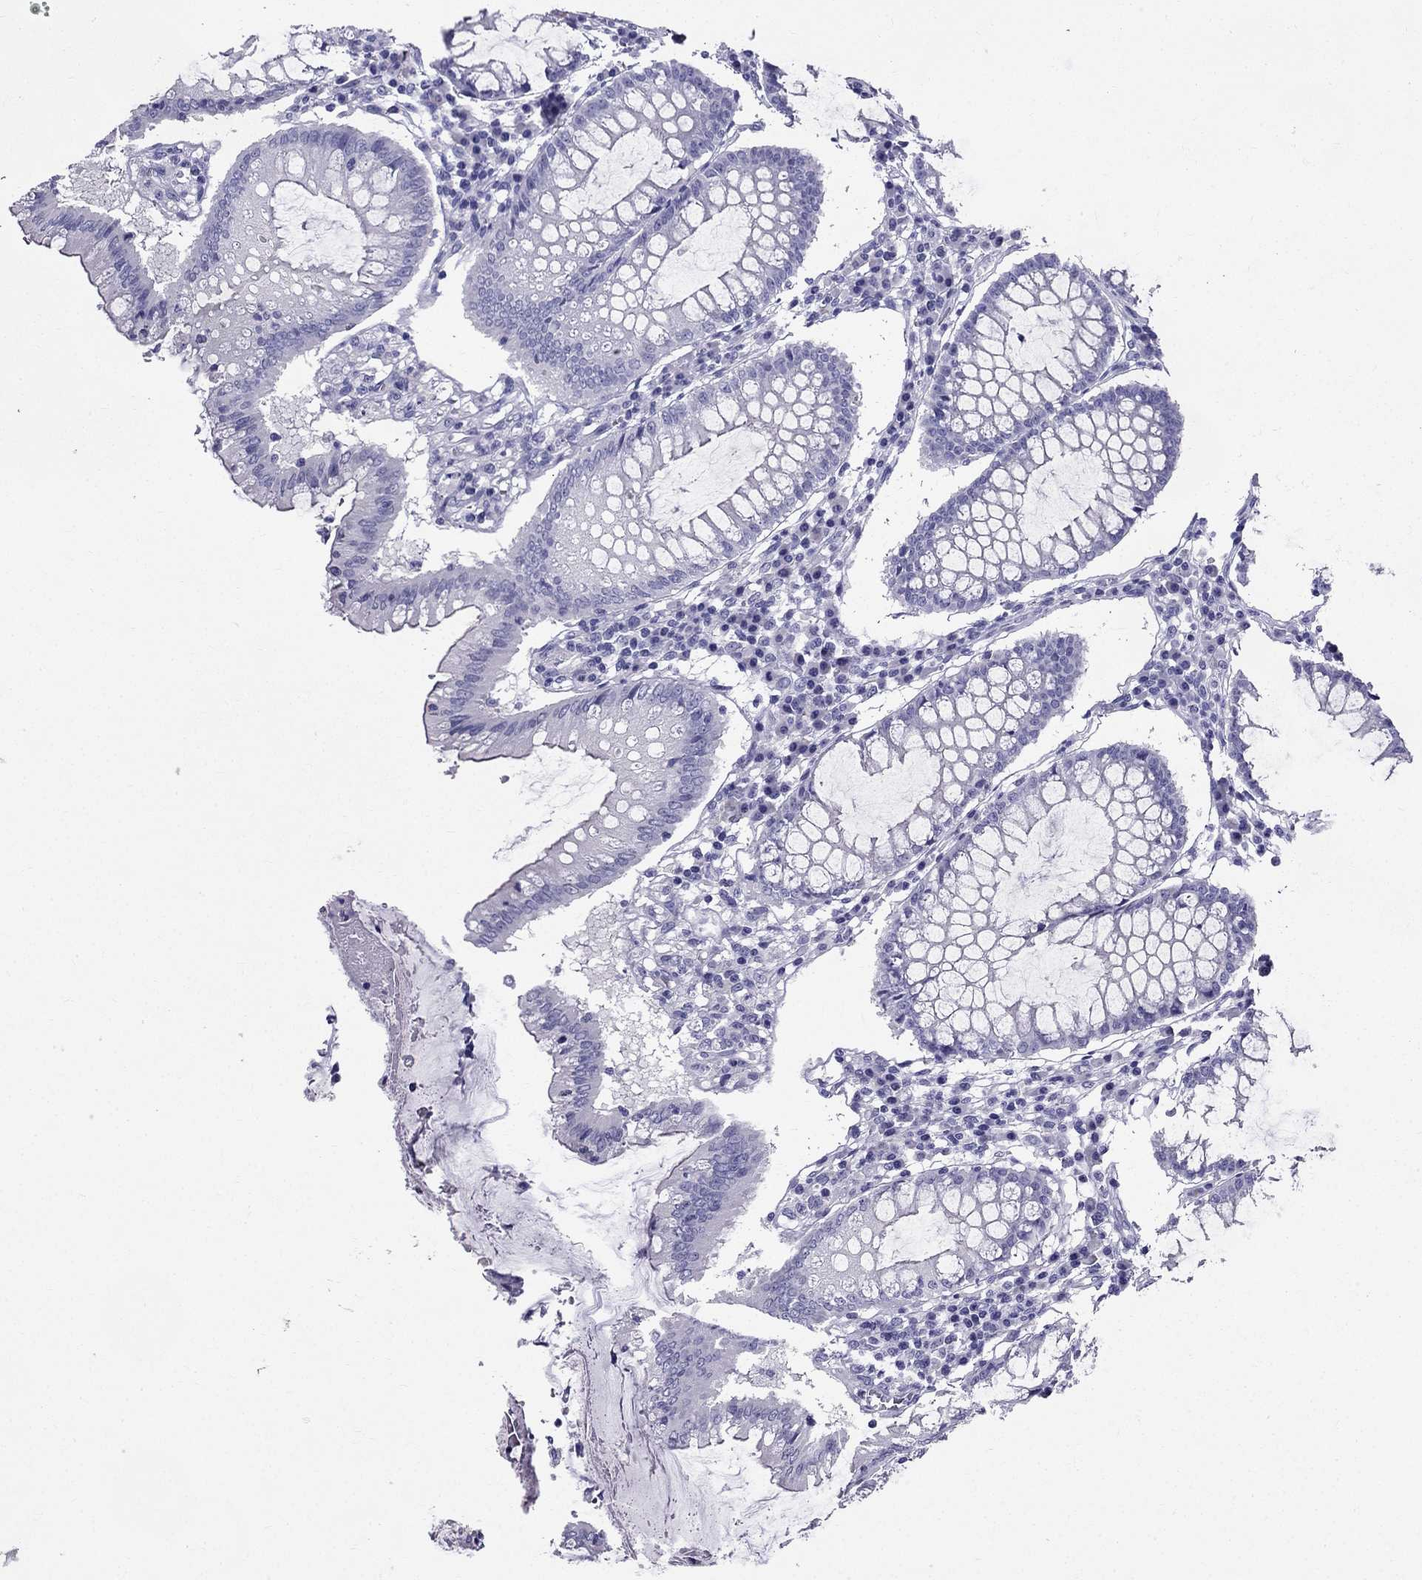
{"staining": {"intensity": "negative", "quantity": "none", "location": "none"}, "tissue": "colorectal cancer", "cell_type": "Tumor cells", "image_type": "cancer", "snomed": [{"axis": "morphology", "description": "Adenocarcinoma, NOS"}, {"axis": "topography", "description": "Colon"}], "caption": "Tumor cells show no significant staining in colorectal adenocarcinoma. Nuclei are stained in blue.", "gene": "ZNF541", "patient": {"sex": "female", "age": 70}}